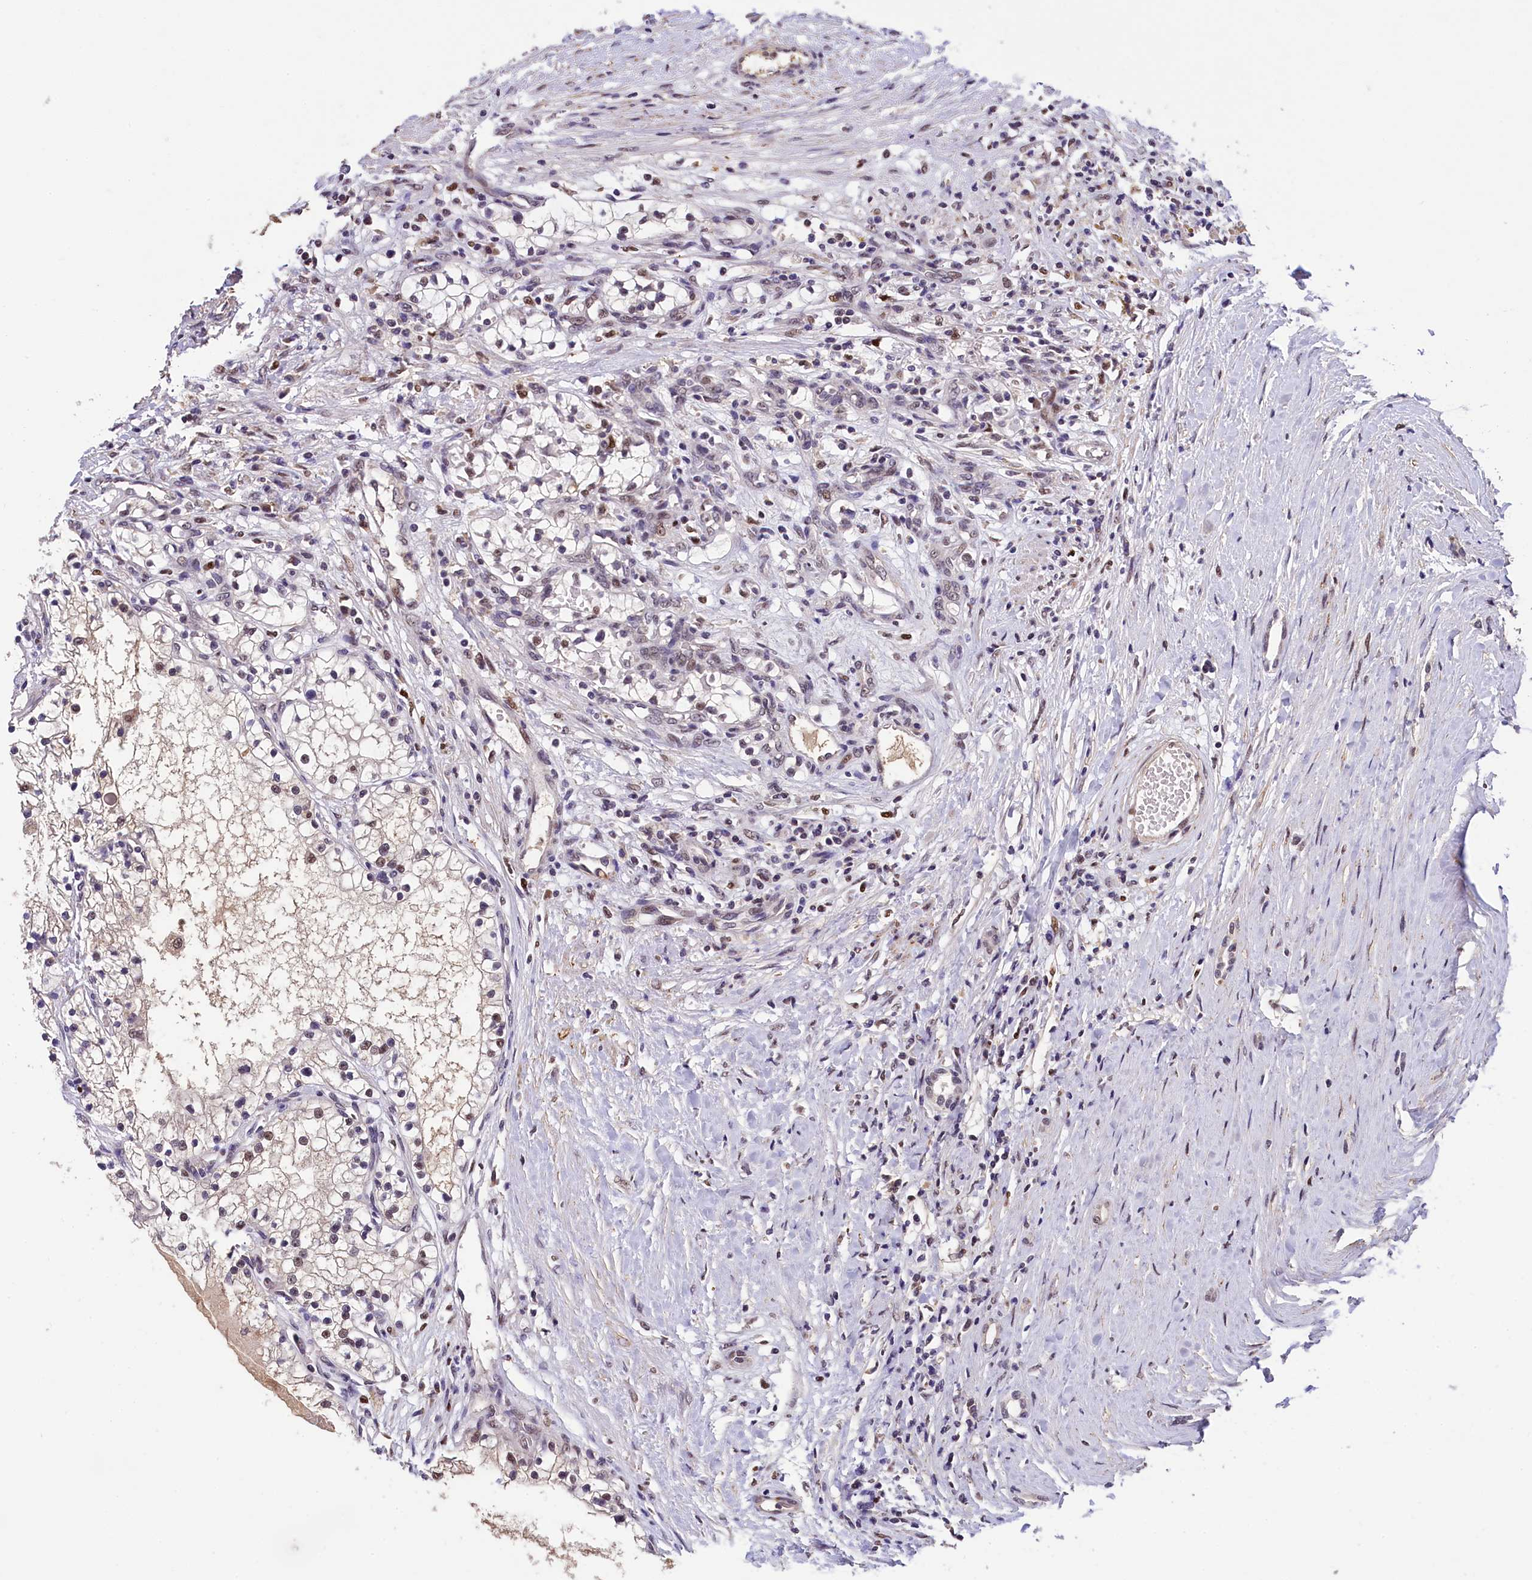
{"staining": {"intensity": "weak", "quantity": "<25%", "location": "nuclear"}, "tissue": "renal cancer", "cell_type": "Tumor cells", "image_type": "cancer", "snomed": [{"axis": "morphology", "description": "Normal tissue, NOS"}, {"axis": "morphology", "description": "Adenocarcinoma, NOS"}, {"axis": "topography", "description": "Kidney"}], "caption": "Tumor cells are negative for protein expression in human adenocarcinoma (renal).", "gene": "HECTD4", "patient": {"sex": "male", "age": 68}}